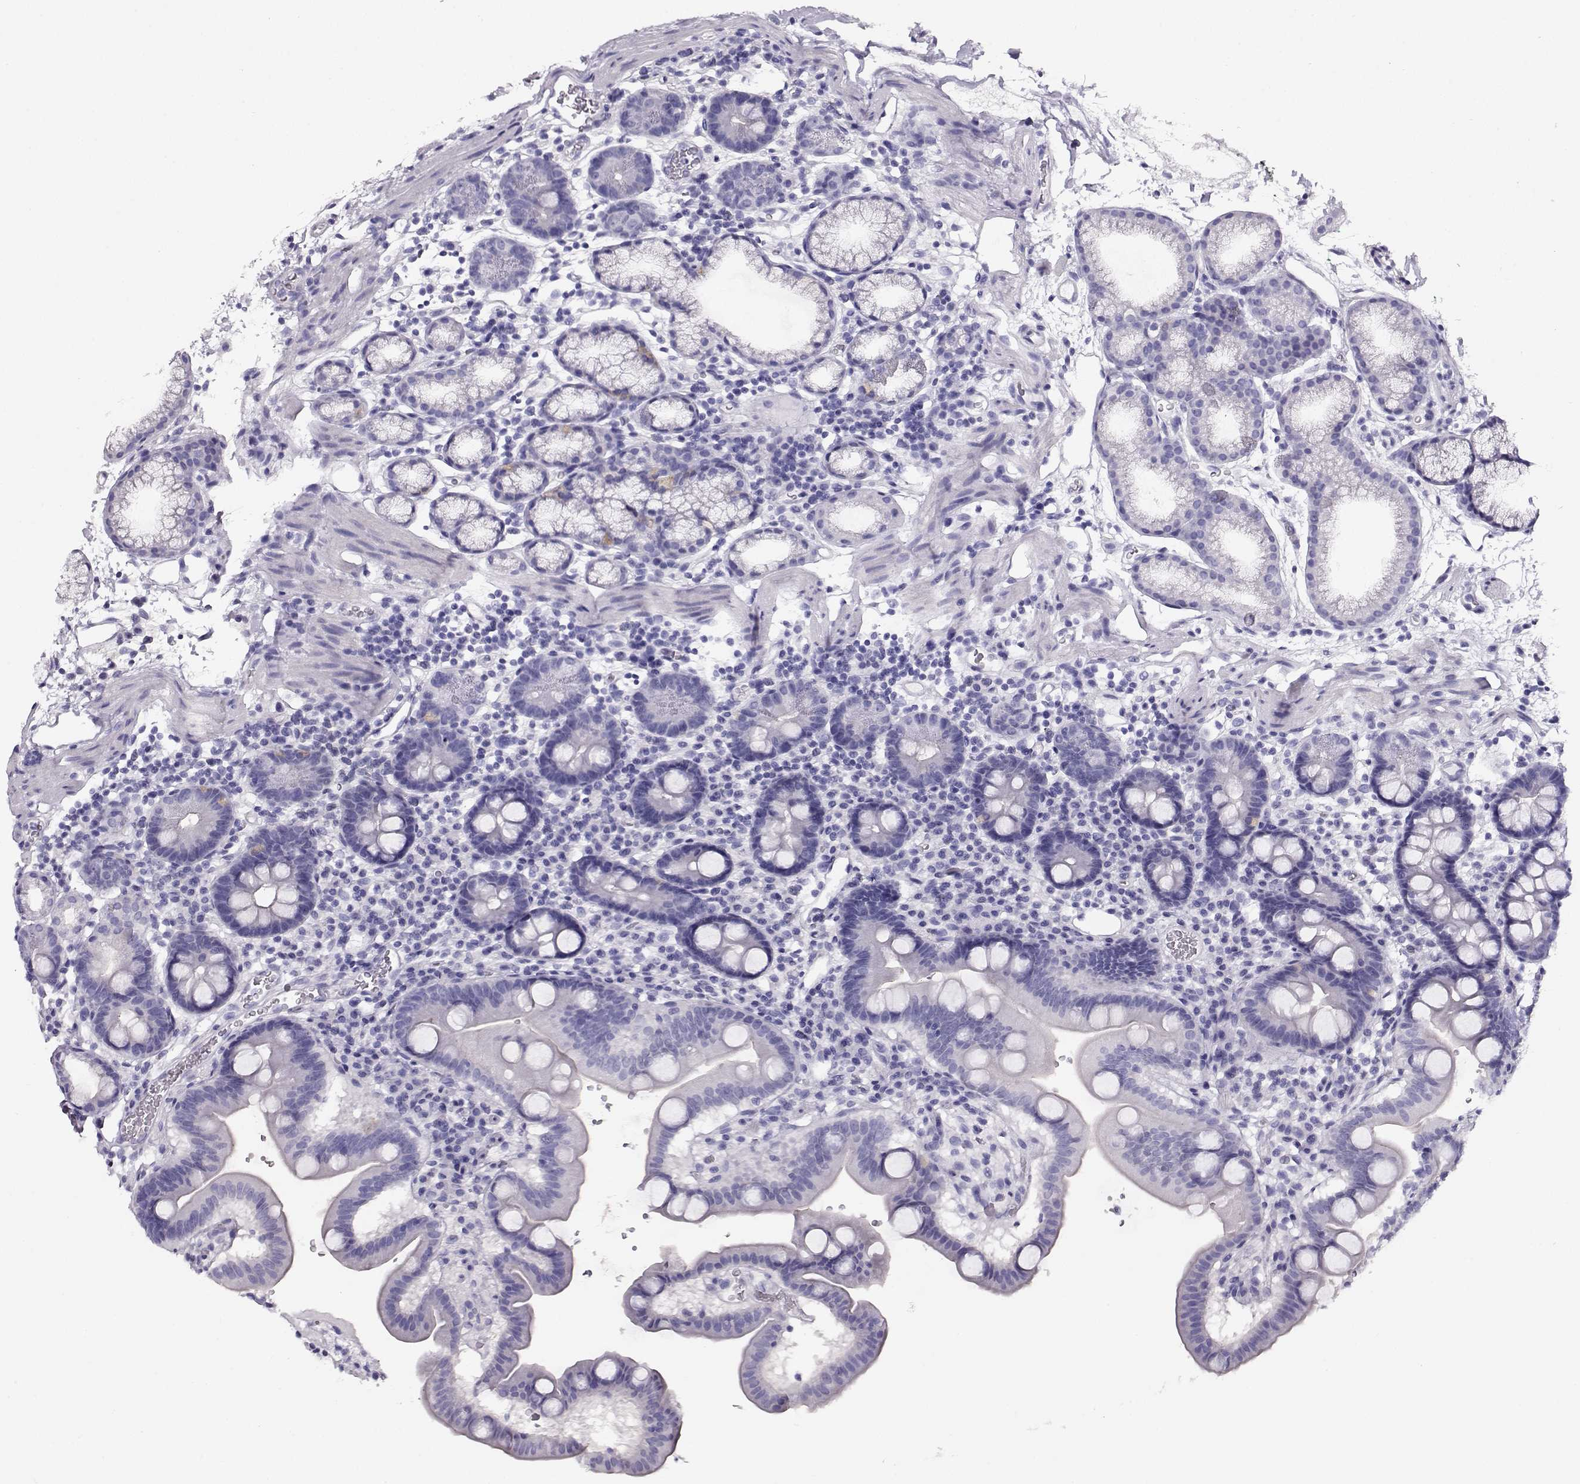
{"staining": {"intensity": "negative", "quantity": "none", "location": "none"}, "tissue": "duodenum", "cell_type": "Glandular cells", "image_type": "normal", "snomed": [{"axis": "morphology", "description": "Normal tissue, NOS"}, {"axis": "topography", "description": "Duodenum"}], "caption": "DAB immunohistochemical staining of benign duodenum exhibits no significant expression in glandular cells.", "gene": "ACTN2", "patient": {"sex": "male", "age": 59}}